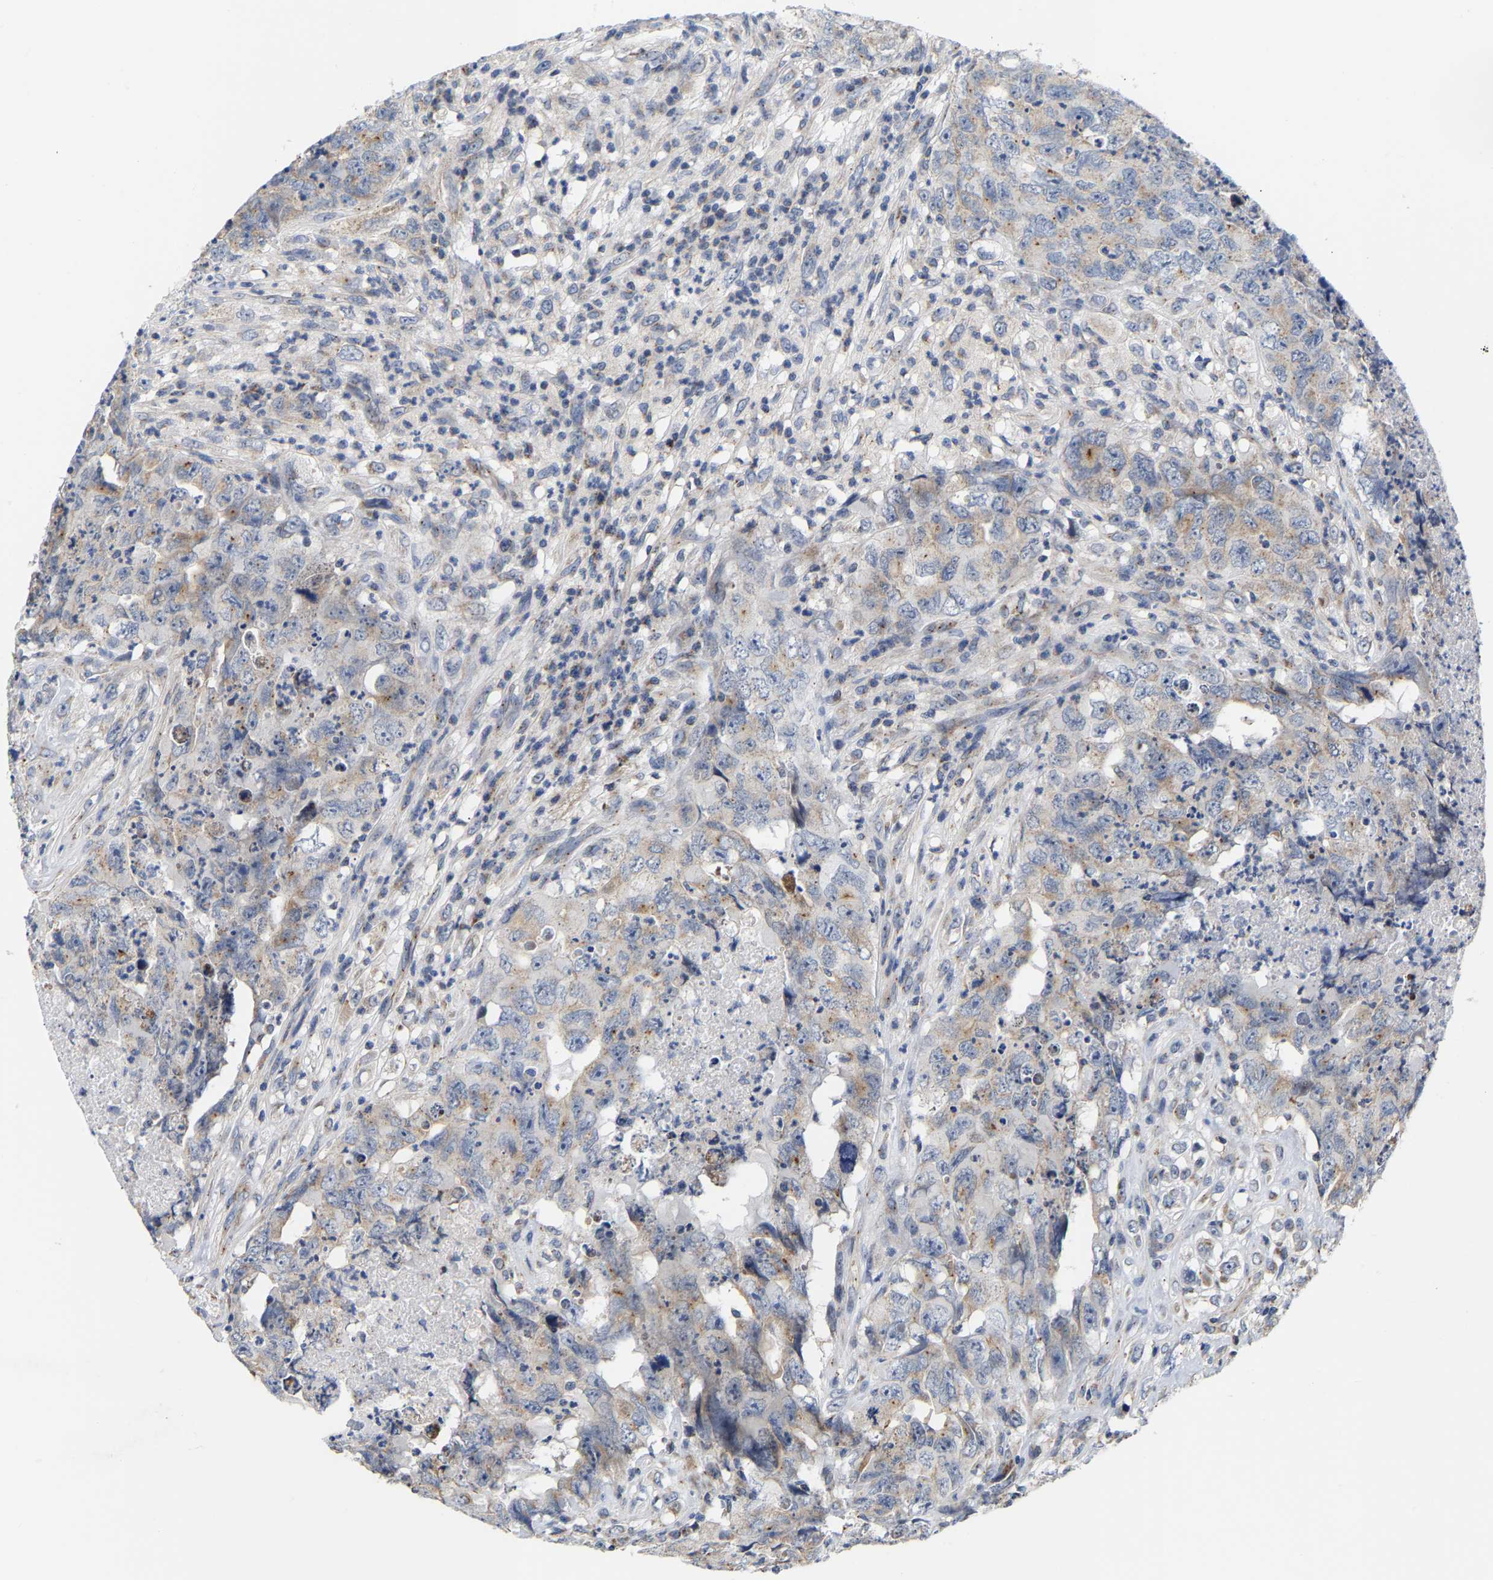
{"staining": {"intensity": "moderate", "quantity": "<25%", "location": "cytoplasmic/membranous"}, "tissue": "testis cancer", "cell_type": "Tumor cells", "image_type": "cancer", "snomed": [{"axis": "morphology", "description": "Carcinoma, Embryonal, NOS"}, {"axis": "topography", "description": "Testis"}], "caption": "Testis embryonal carcinoma stained with a protein marker shows moderate staining in tumor cells.", "gene": "PCNT", "patient": {"sex": "male", "age": 32}}